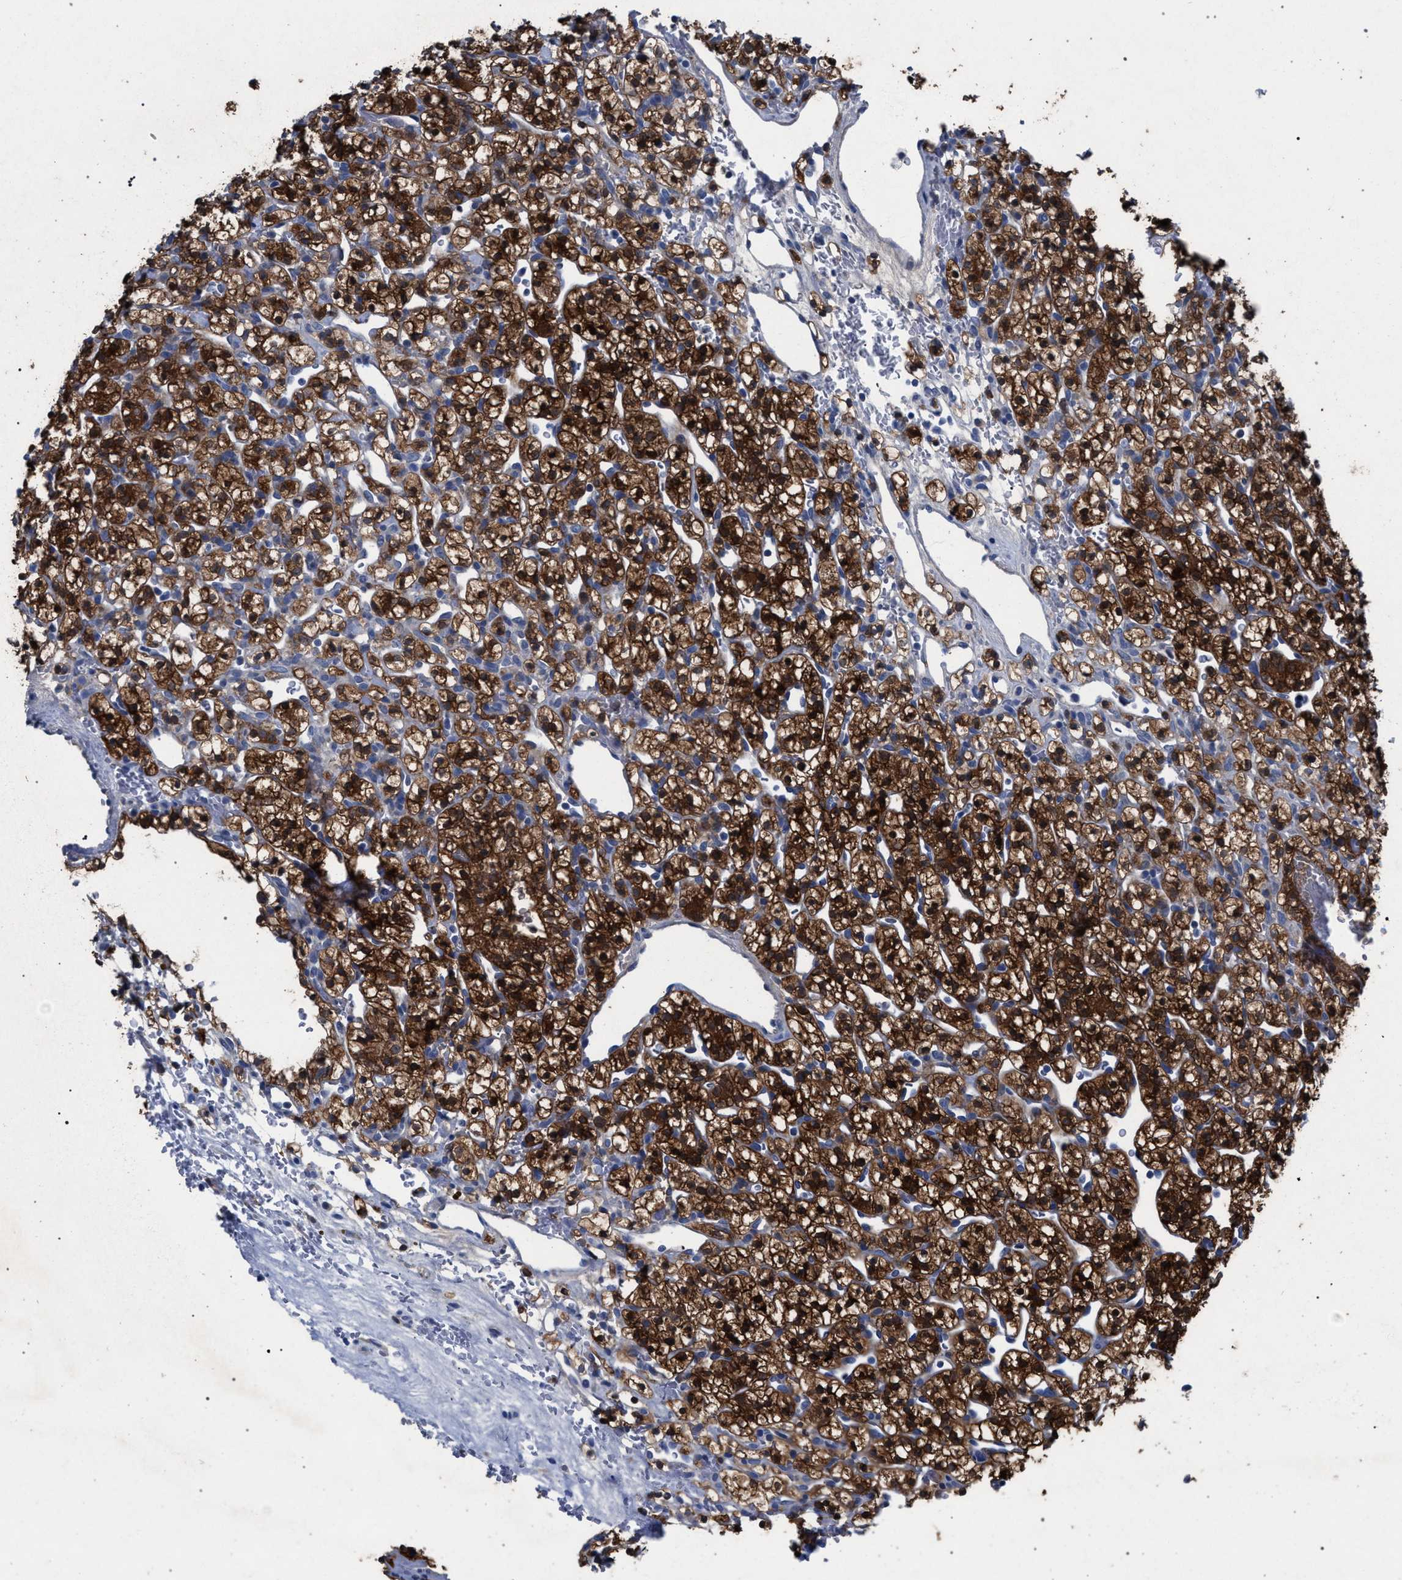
{"staining": {"intensity": "strong", "quantity": ">75%", "location": "cytoplasmic/membranous"}, "tissue": "renal cancer", "cell_type": "Tumor cells", "image_type": "cancer", "snomed": [{"axis": "morphology", "description": "Adenocarcinoma, NOS"}, {"axis": "topography", "description": "Kidney"}], "caption": "DAB immunohistochemical staining of renal adenocarcinoma exhibits strong cytoplasmic/membranous protein staining in approximately >75% of tumor cells.", "gene": "CRYZ", "patient": {"sex": "female", "age": 57}}